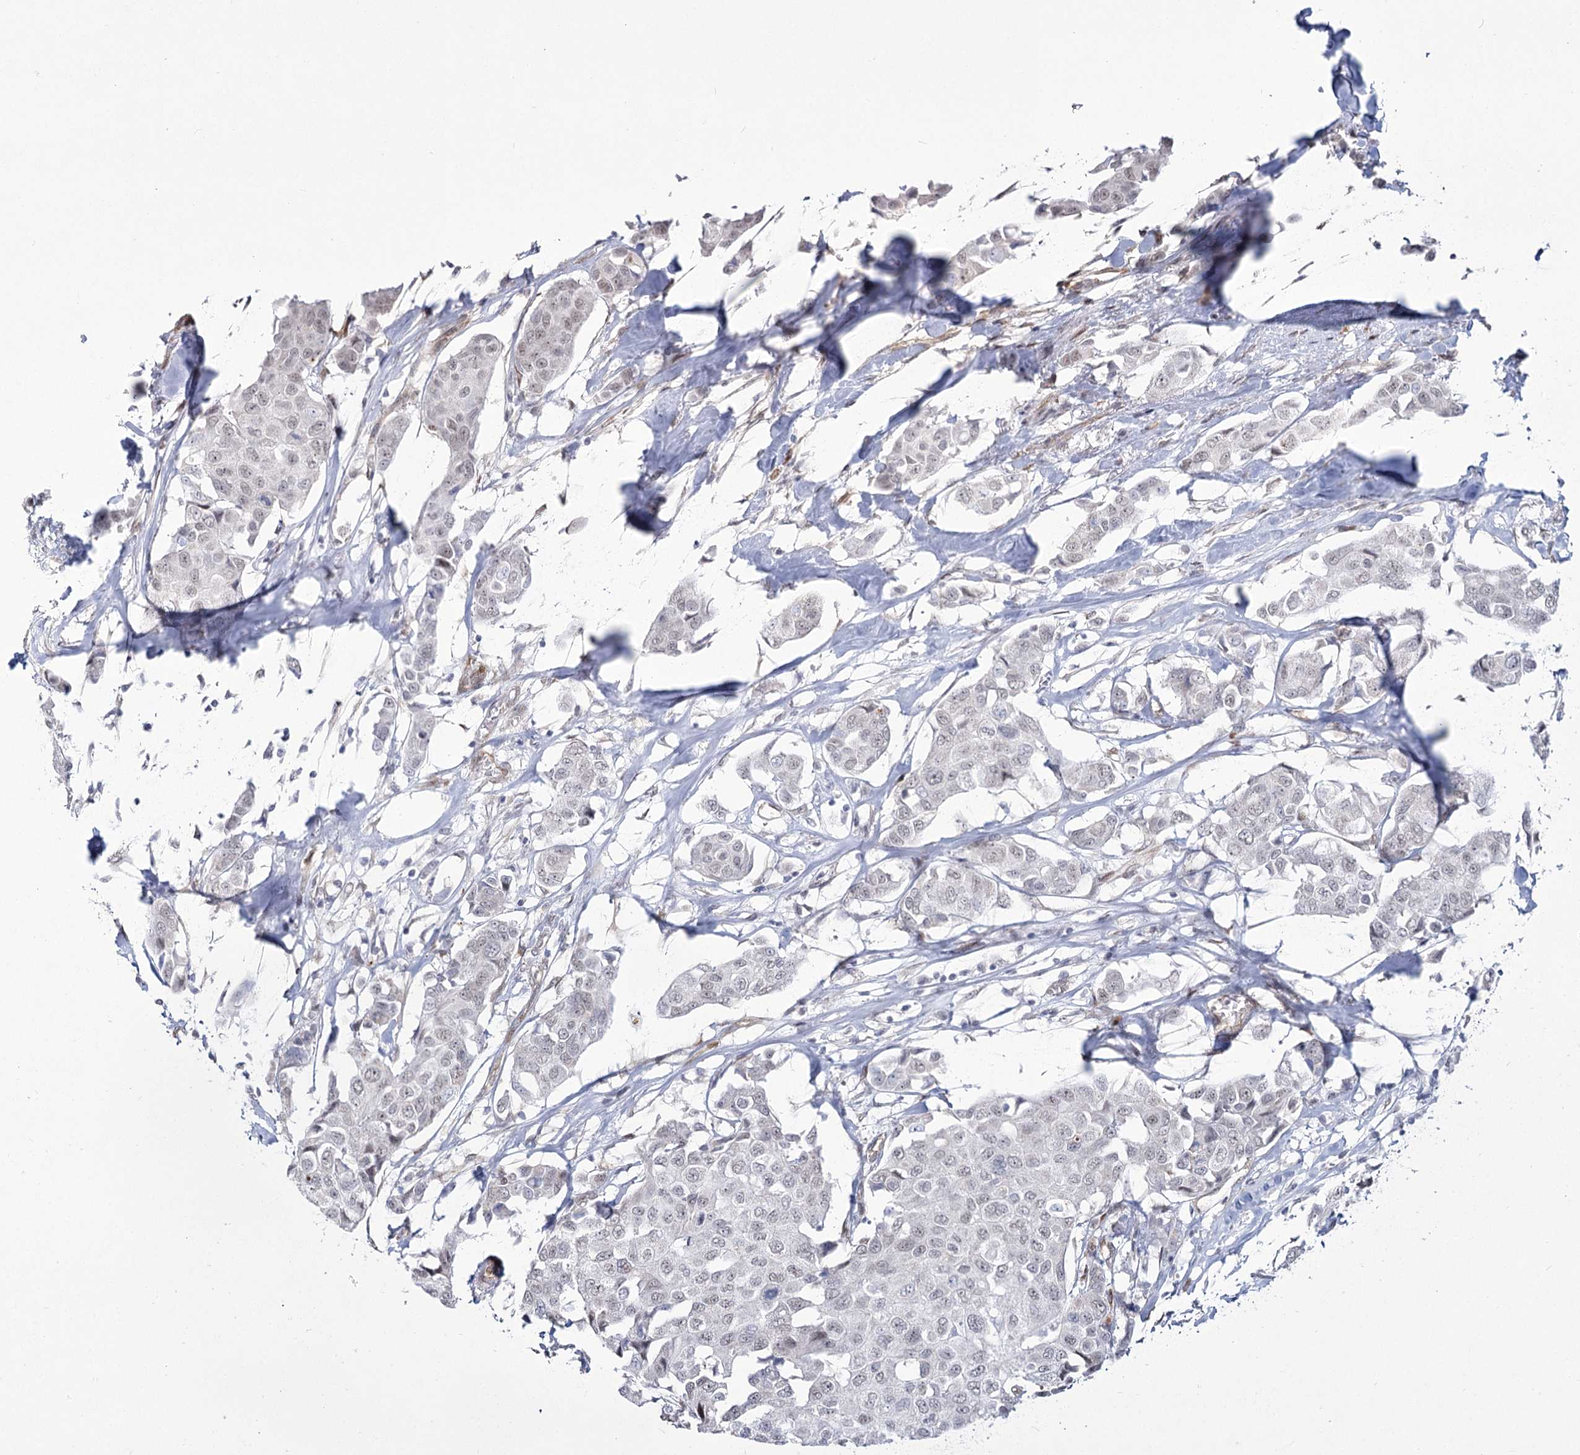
{"staining": {"intensity": "negative", "quantity": "none", "location": "none"}, "tissue": "breast cancer", "cell_type": "Tumor cells", "image_type": "cancer", "snomed": [{"axis": "morphology", "description": "Duct carcinoma"}, {"axis": "topography", "description": "Breast"}], "caption": "Breast cancer stained for a protein using IHC exhibits no expression tumor cells.", "gene": "YBX3", "patient": {"sex": "female", "age": 80}}